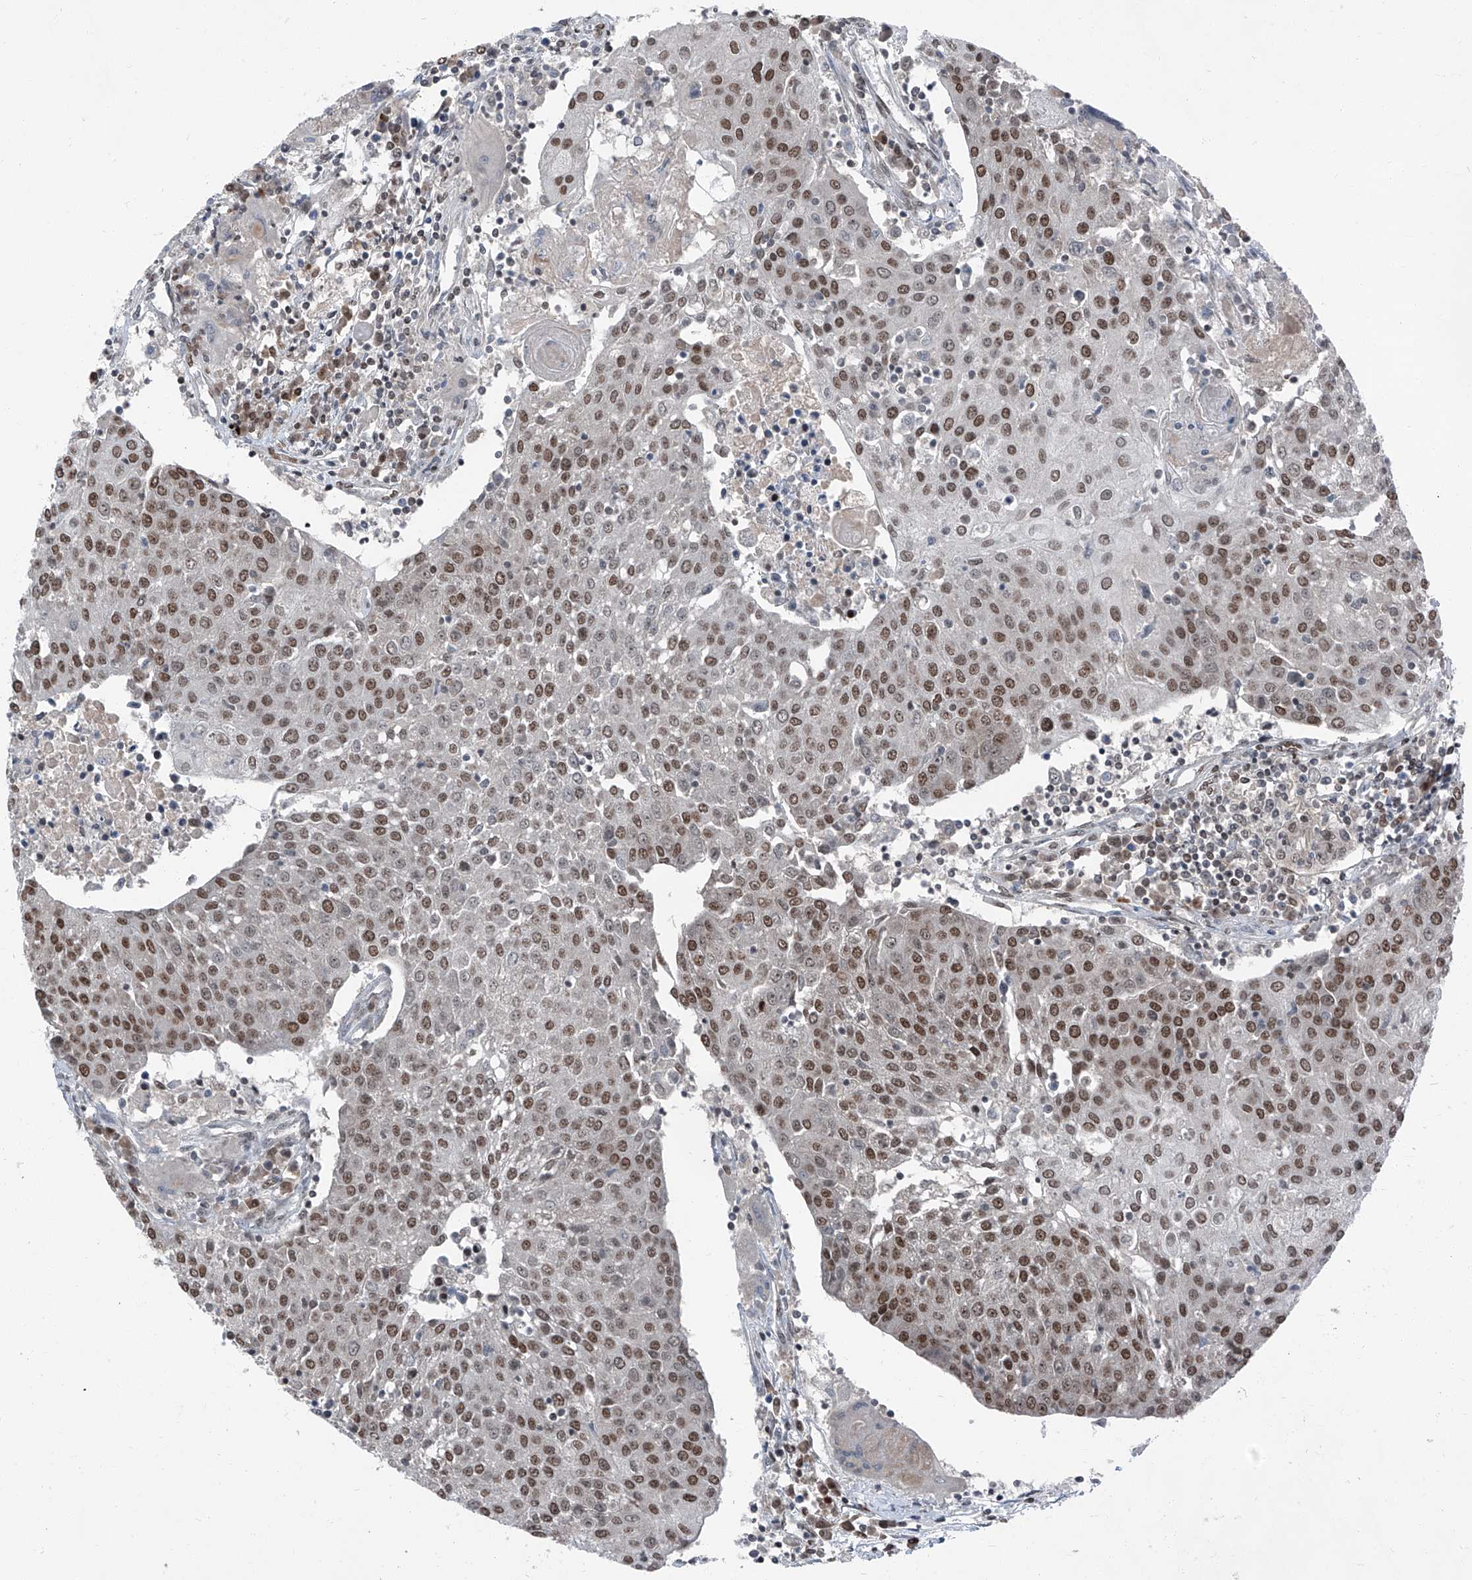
{"staining": {"intensity": "moderate", "quantity": ">75%", "location": "nuclear"}, "tissue": "urothelial cancer", "cell_type": "Tumor cells", "image_type": "cancer", "snomed": [{"axis": "morphology", "description": "Urothelial carcinoma, High grade"}, {"axis": "topography", "description": "Urinary bladder"}], "caption": "Brown immunohistochemical staining in human urothelial cancer shows moderate nuclear staining in about >75% of tumor cells. (Brightfield microscopy of DAB IHC at high magnification).", "gene": "BMI1", "patient": {"sex": "female", "age": 85}}